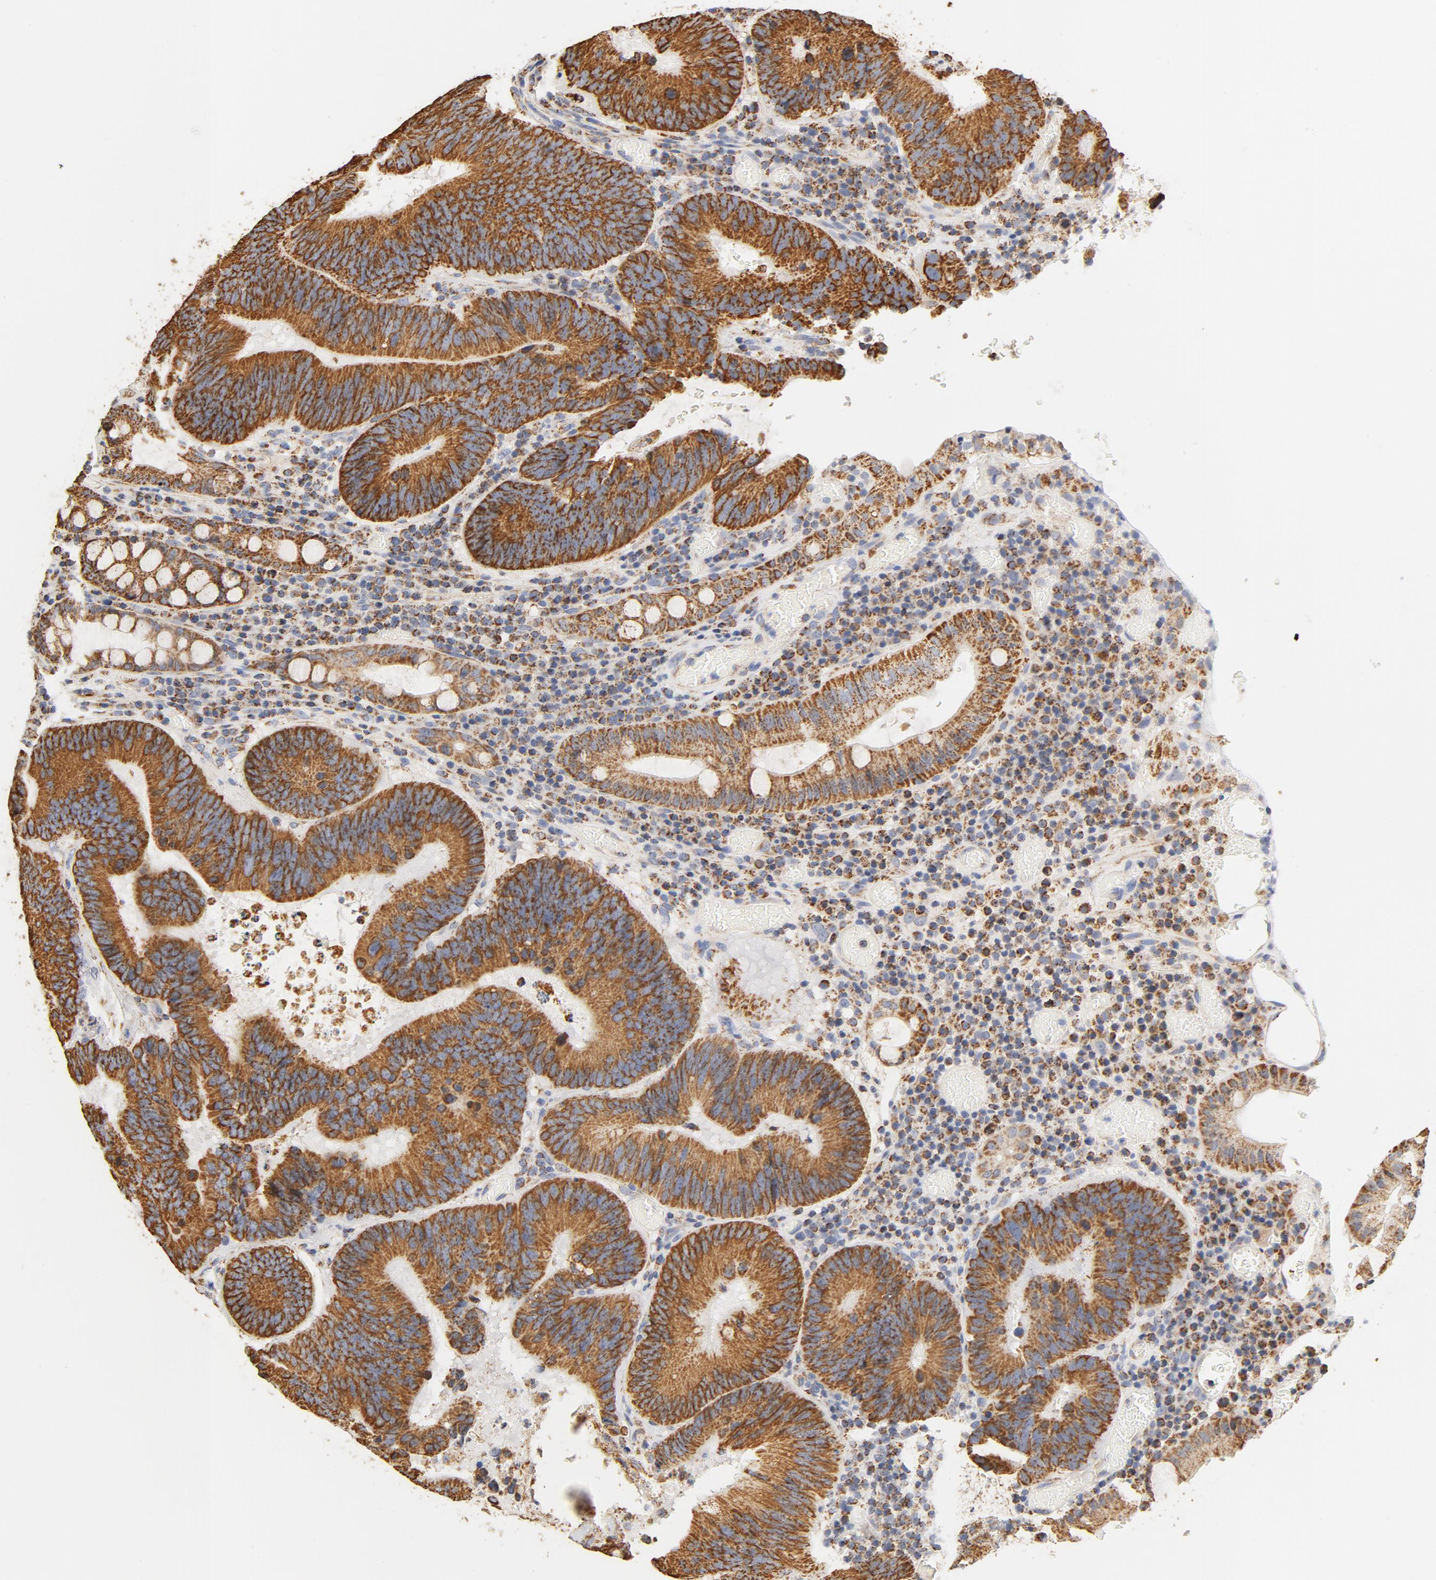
{"staining": {"intensity": "strong", "quantity": ">75%", "location": "cytoplasmic/membranous"}, "tissue": "colorectal cancer", "cell_type": "Tumor cells", "image_type": "cancer", "snomed": [{"axis": "morphology", "description": "Normal tissue, NOS"}, {"axis": "morphology", "description": "Adenocarcinoma, NOS"}, {"axis": "topography", "description": "Colon"}], "caption": "Strong cytoplasmic/membranous staining is present in about >75% of tumor cells in colorectal adenocarcinoma.", "gene": "COX4I1", "patient": {"sex": "female", "age": 78}}